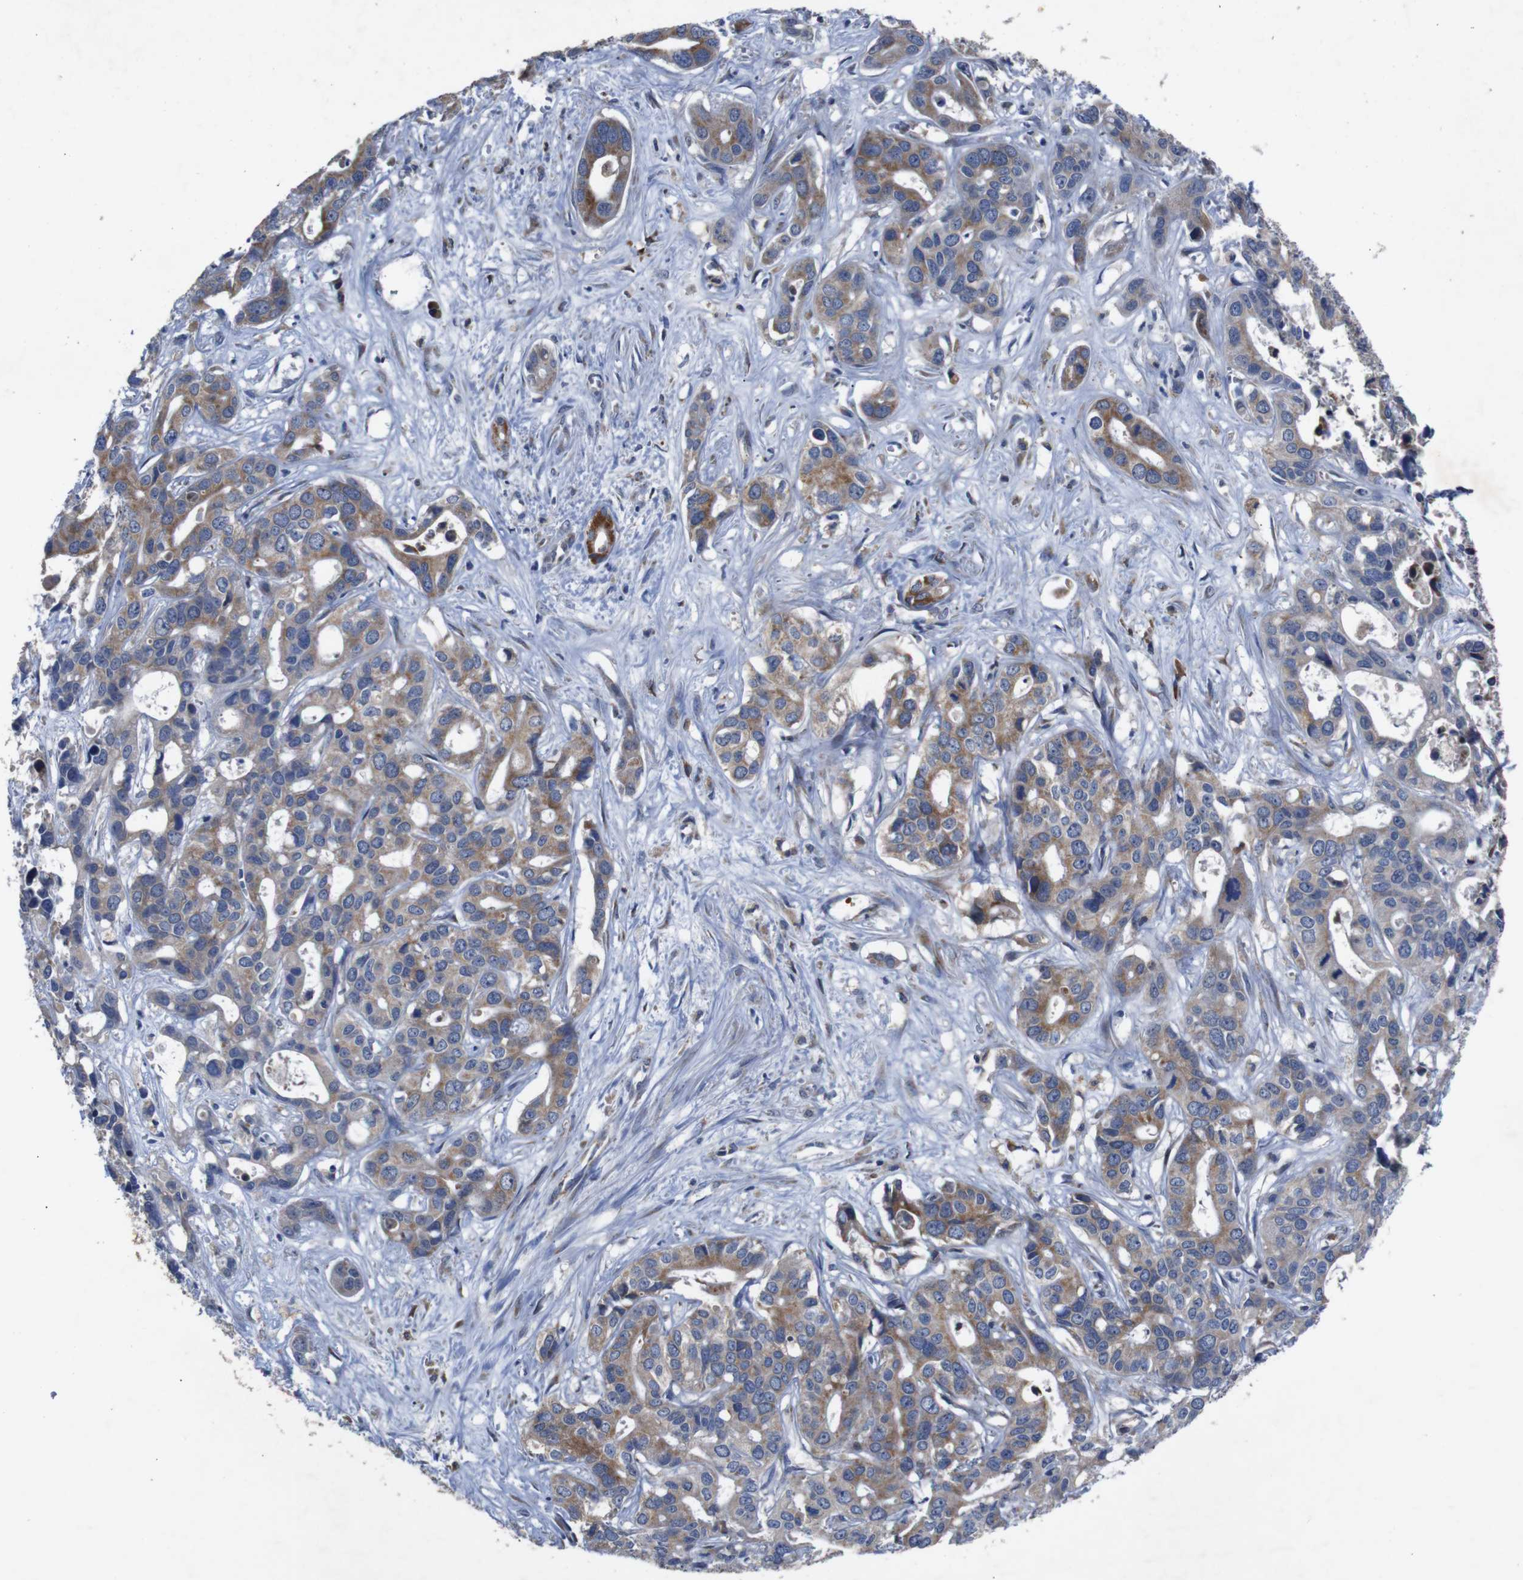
{"staining": {"intensity": "moderate", "quantity": ">75%", "location": "cytoplasmic/membranous"}, "tissue": "liver cancer", "cell_type": "Tumor cells", "image_type": "cancer", "snomed": [{"axis": "morphology", "description": "Cholangiocarcinoma"}, {"axis": "topography", "description": "Liver"}], "caption": "DAB immunohistochemical staining of liver cancer demonstrates moderate cytoplasmic/membranous protein positivity in about >75% of tumor cells. Immunohistochemistry (ihc) stains the protein of interest in brown and the nuclei are stained blue.", "gene": "CHST10", "patient": {"sex": "female", "age": 65}}